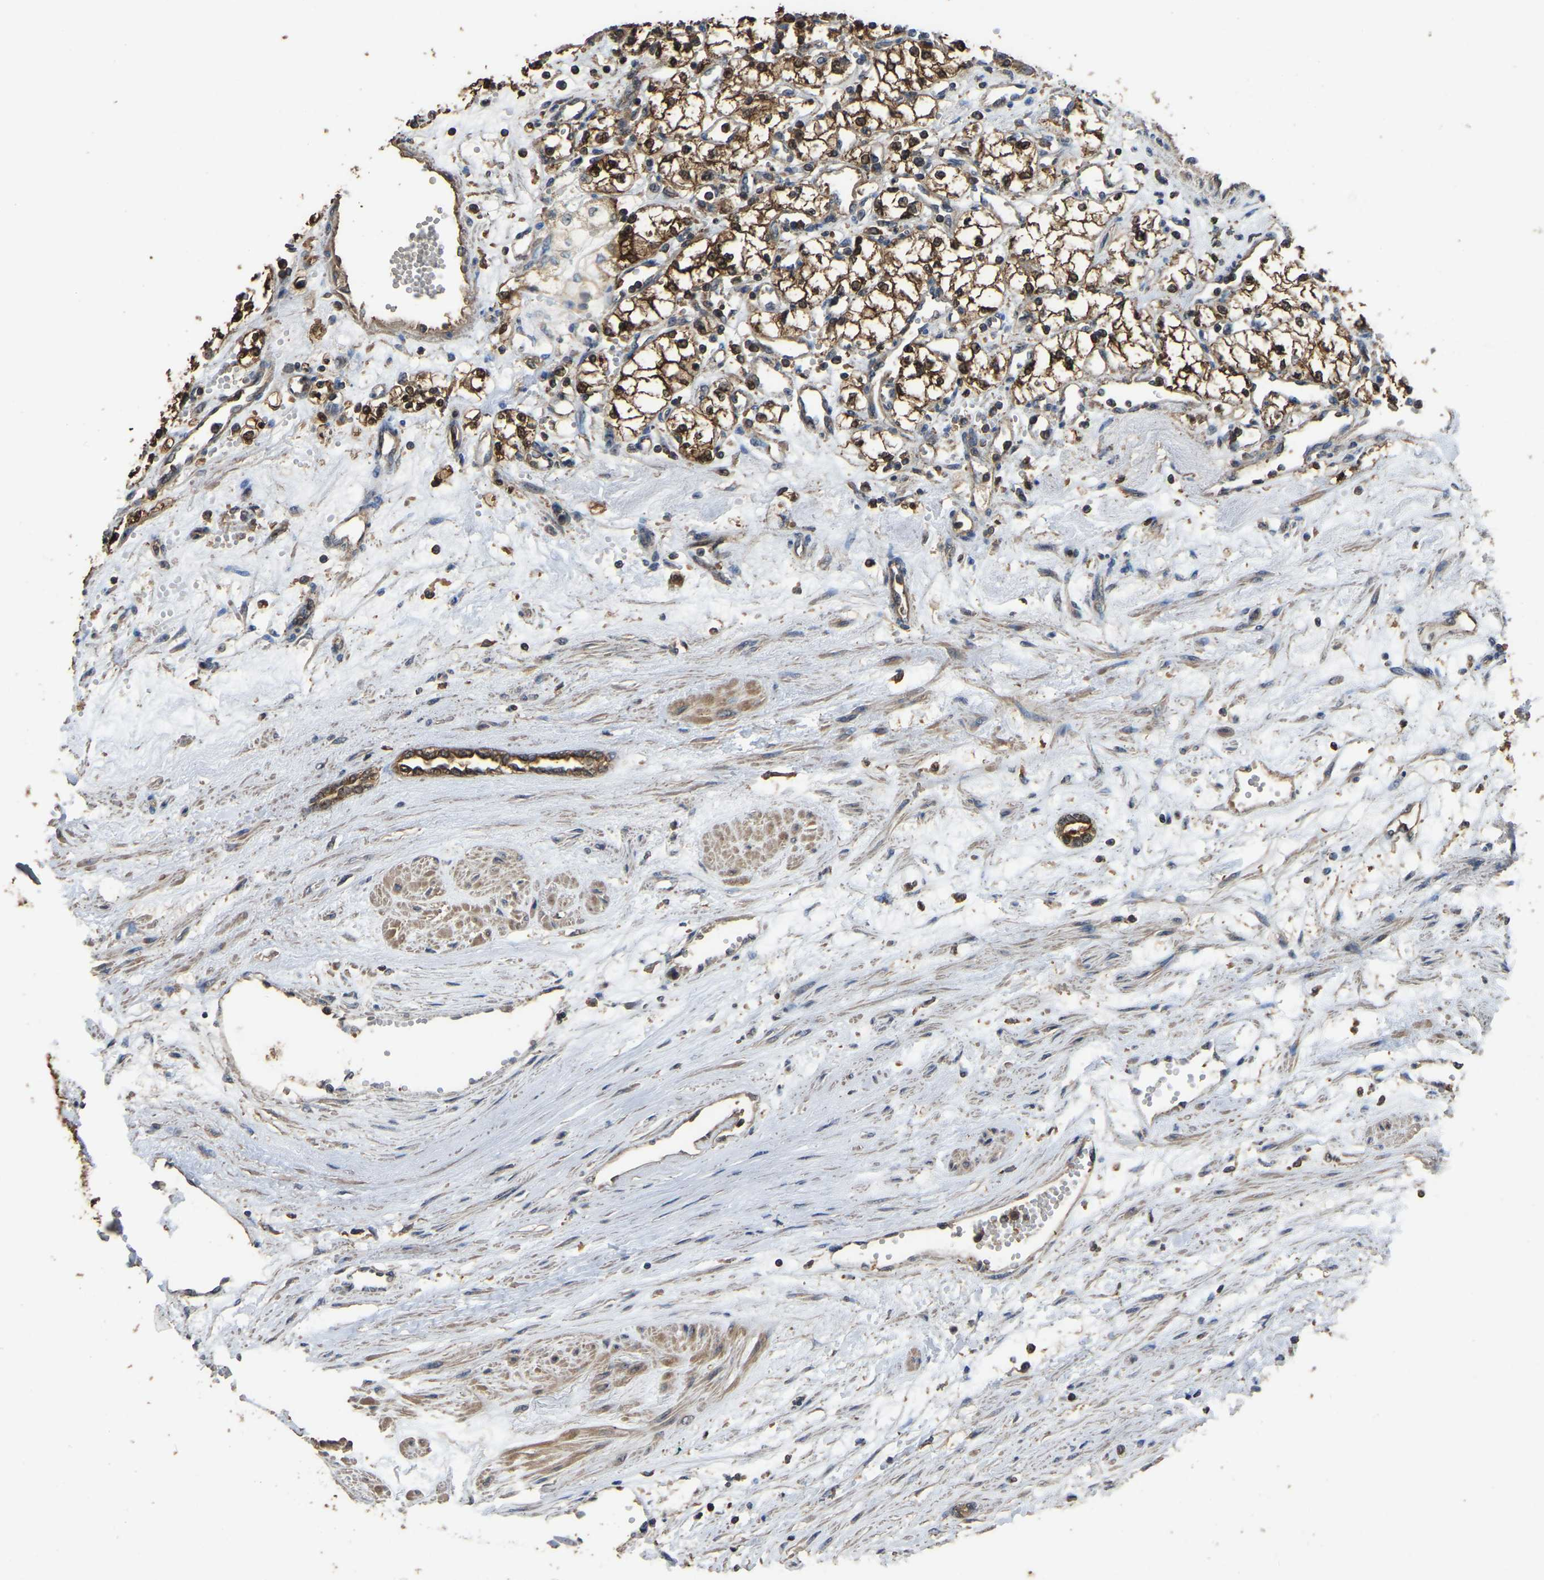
{"staining": {"intensity": "strong", "quantity": ">75%", "location": "cytoplasmic/membranous,nuclear"}, "tissue": "renal cancer", "cell_type": "Tumor cells", "image_type": "cancer", "snomed": [{"axis": "morphology", "description": "Adenocarcinoma, NOS"}, {"axis": "topography", "description": "Kidney"}], "caption": "Protein positivity by immunohistochemistry demonstrates strong cytoplasmic/membranous and nuclear expression in about >75% of tumor cells in renal cancer.", "gene": "FHIT", "patient": {"sex": "male", "age": 59}}